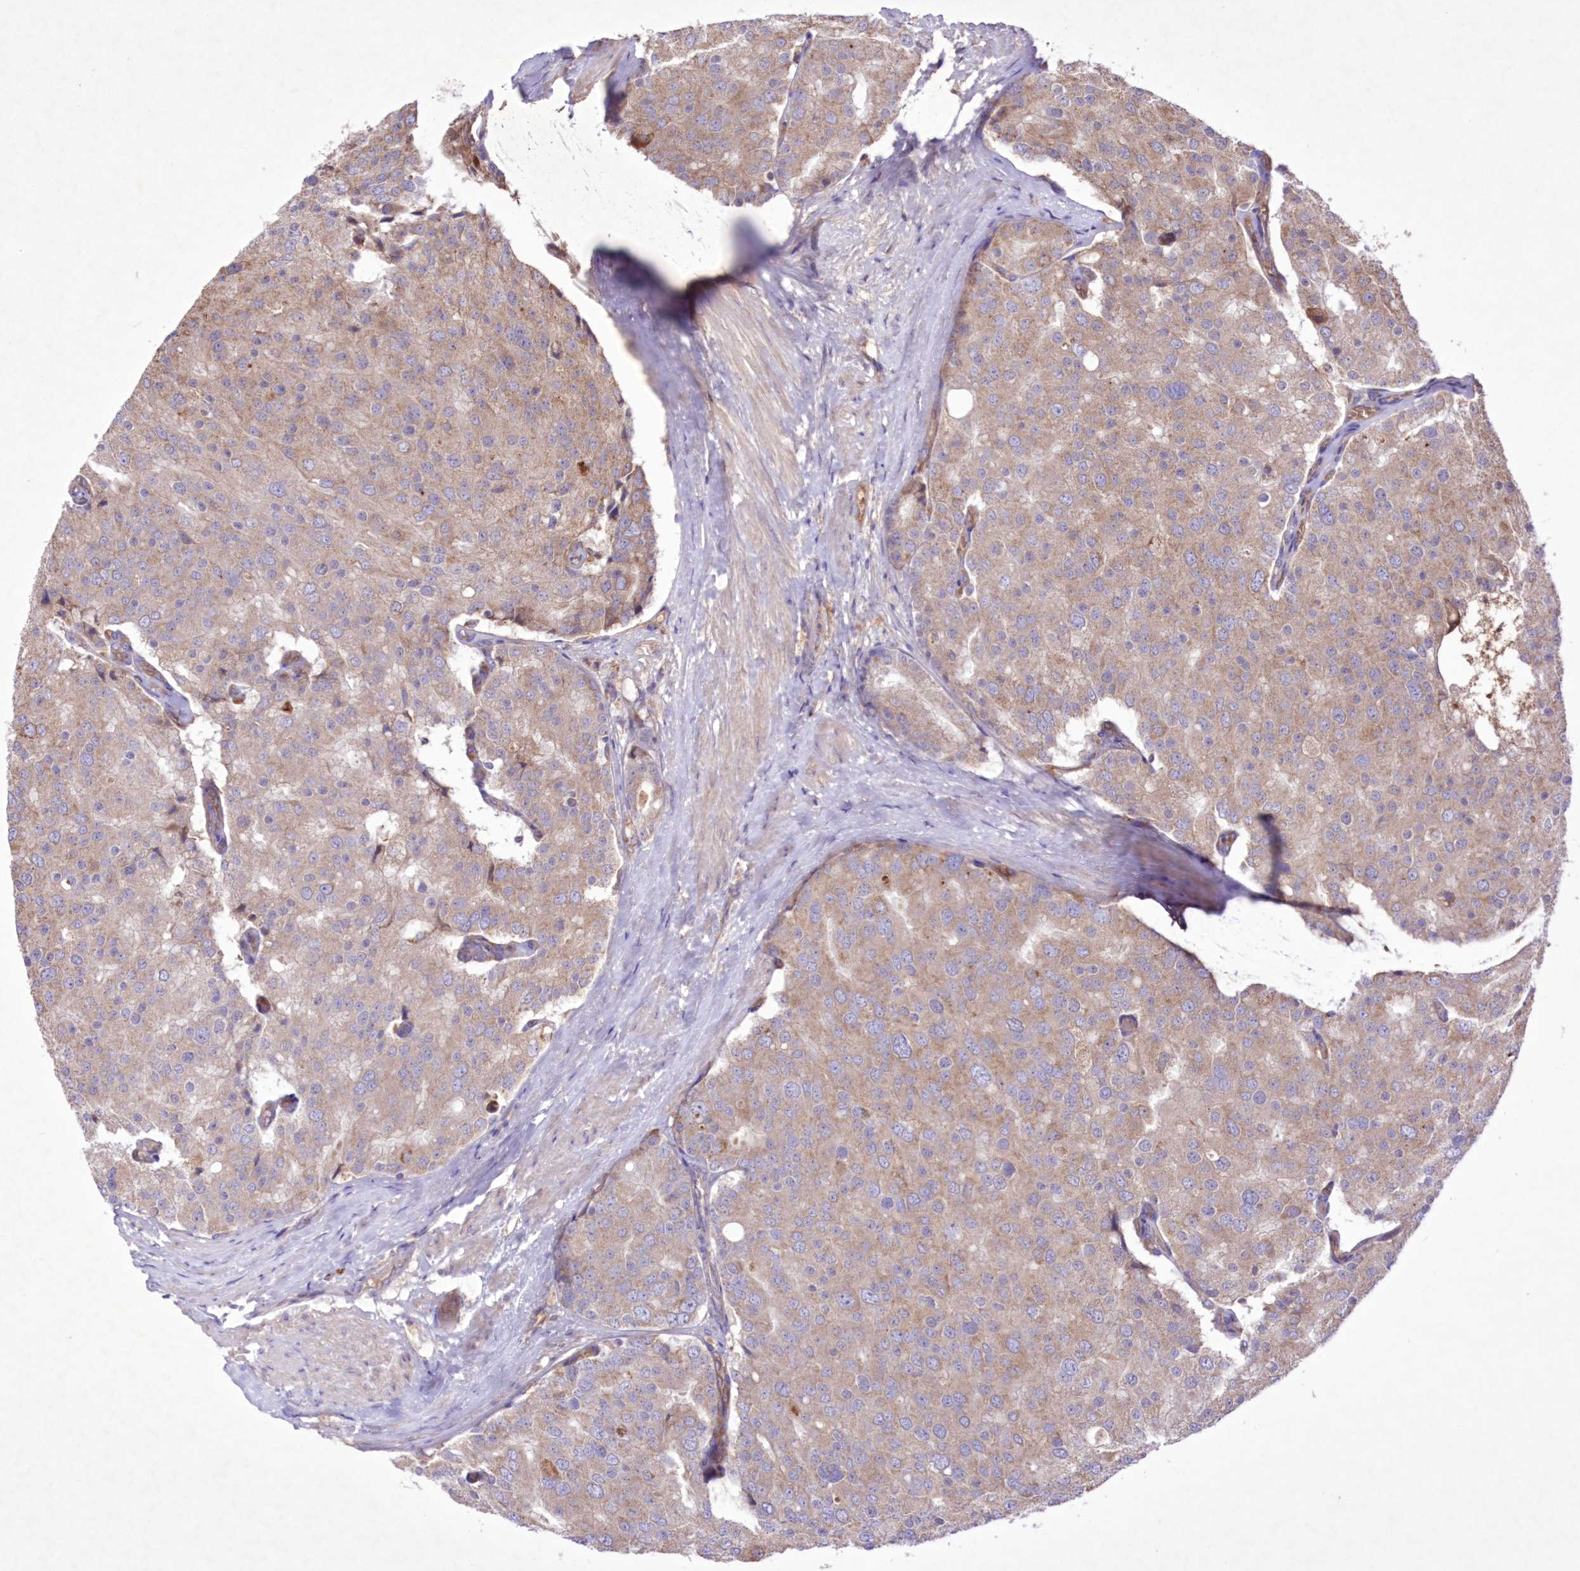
{"staining": {"intensity": "weak", "quantity": ">75%", "location": "cytoplasmic/membranous"}, "tissue": "prostate cancer", "cell_type": "Tumor cells", "image_type": "cancer", "snomed": [{"axis": "morphology", "description": "Adenocarcinoma, High grade"}, {"axis": "topography", "description": "Prostate"}], "caption": "This image shows immunohistochemistry staining of prostate cancer (adenocarcinoma (high-grade)), with low weak cytoplasmic/membranous positivity in approximately >75% of tumor cells.", "gene": "FCHO2", "patient": {"sex": "male", "age": 50}}